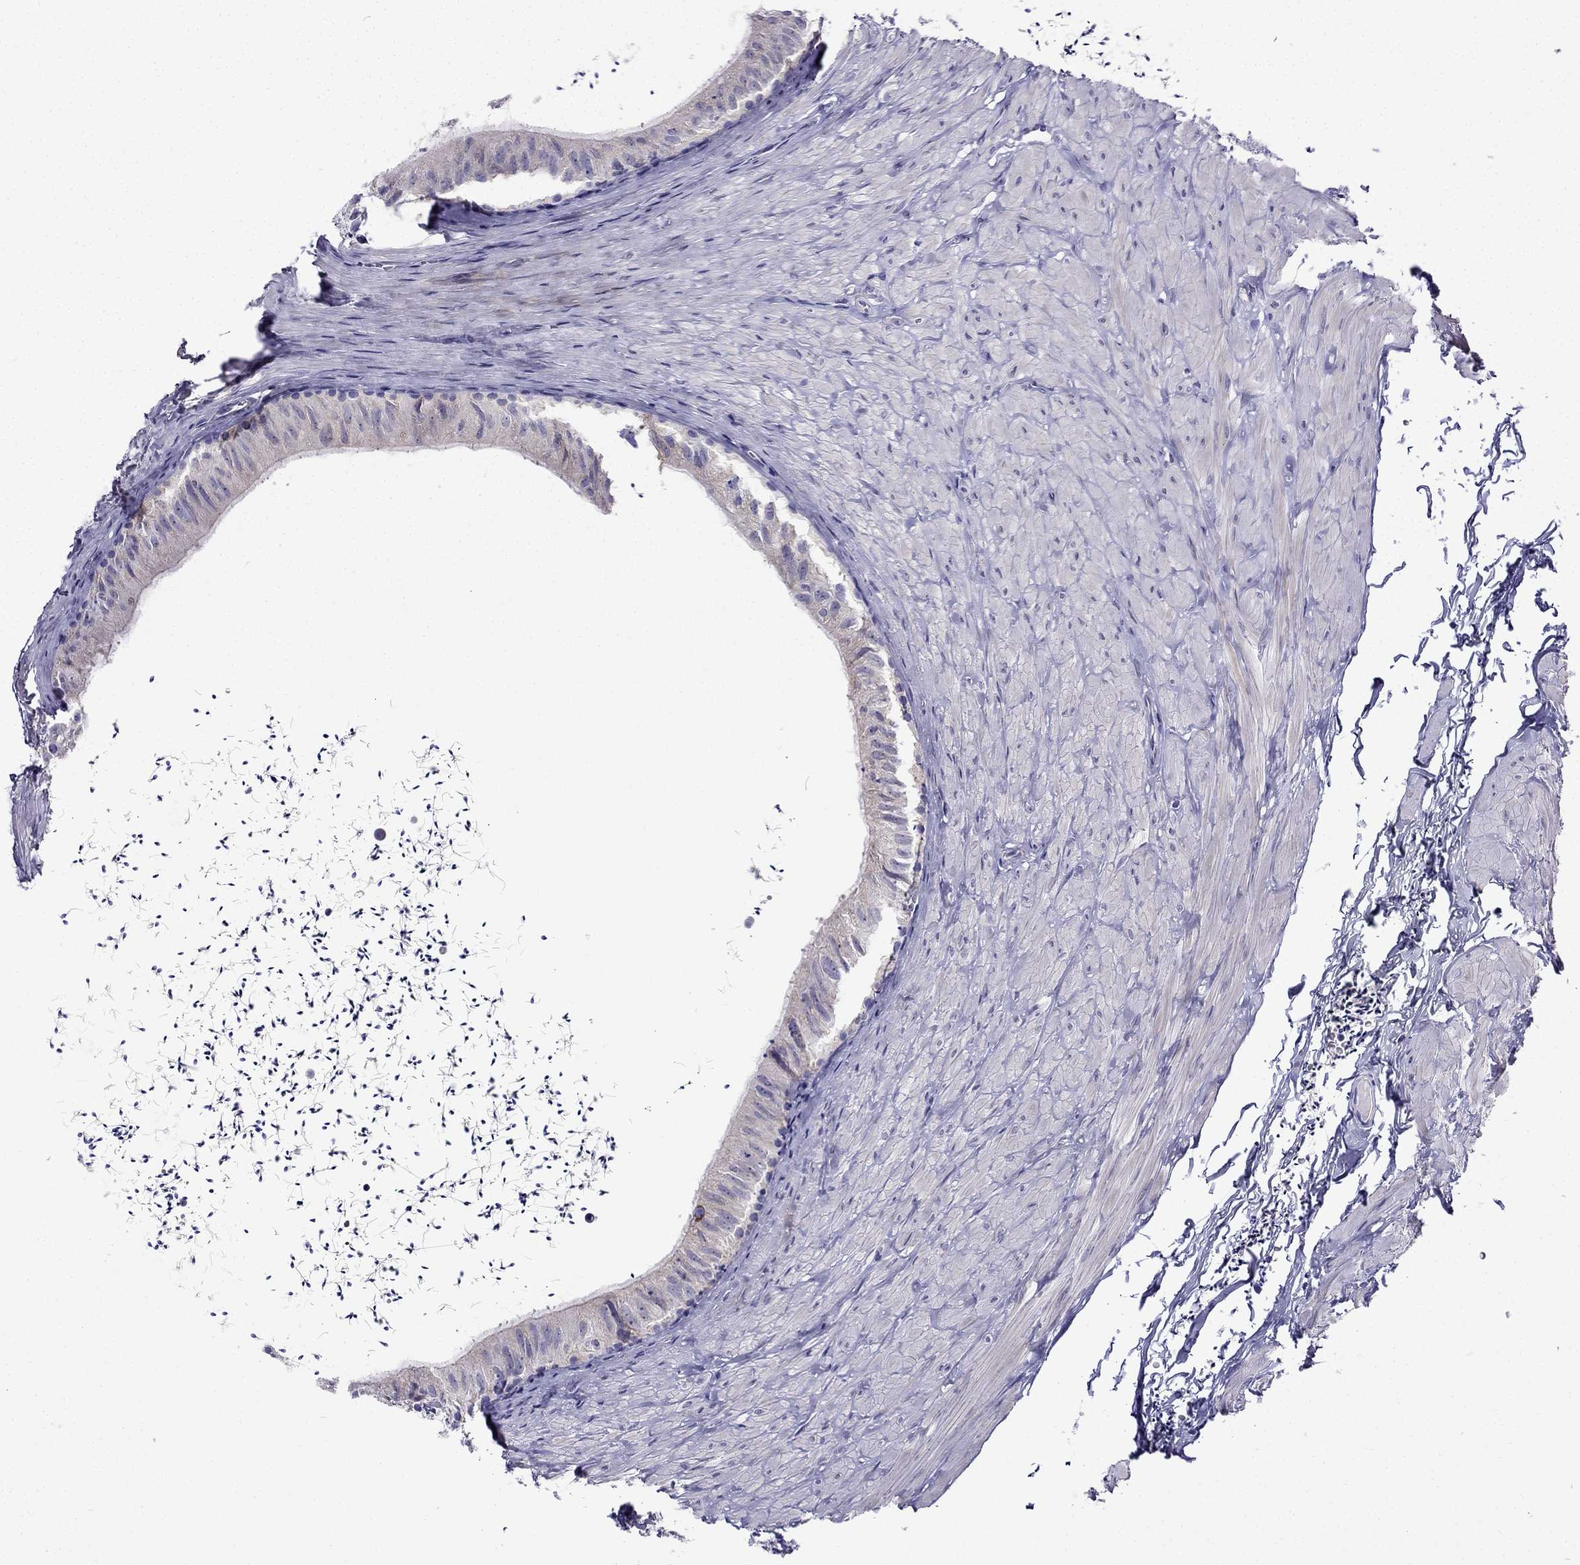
{"staining": {"intensity": "negative", "quantity": "none", "location": "none"}, "tissue": "epididymis", "cell_type": "Glandular cells", "image_type": "normal", "snomed": [{"axis": "morphology", "description": "Normal tissue, NOS"}, {"axis": "topography", "description": "Epididymis"}], "caption": "IHC image of normal epididymis: human epididymis stained with DAB (3,3'-diaminobenzidine) reveals no significant protein positivity in glandular cells.", "gene": "KIF5A", "patient": {"sex": "male", "age": 32}}